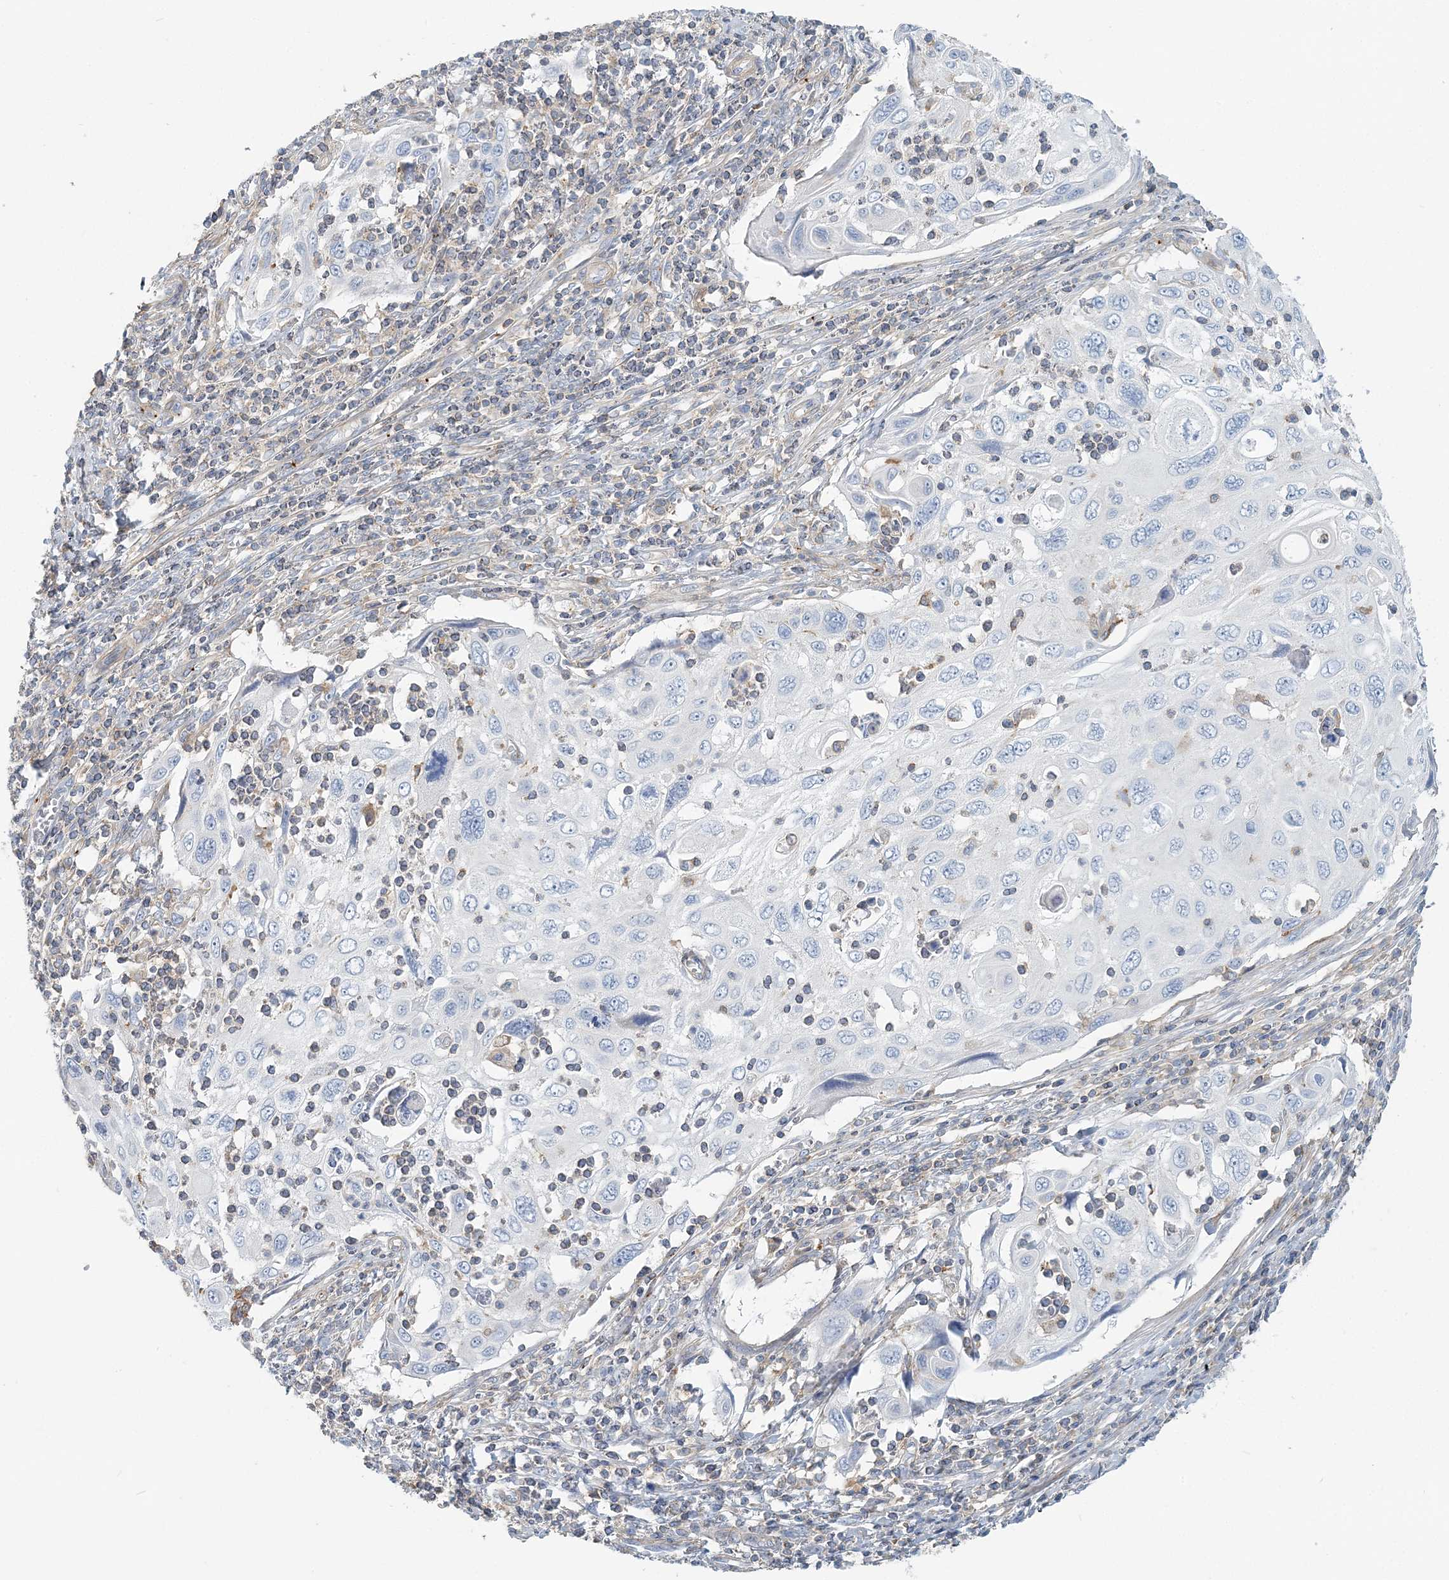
{"staining": {"intensity": "negative", "quantity": "none", "location": "none"}, "tissue": "cervical cancer", "cell_type": "Tumor cells", "image_type": "cancer", "snomed": [{"axis": "morphology", "description": "Squamous cell carcinoma, NOS"}, {"axis": "topography", "description": "Cervix"}], "caption": "Cervical squamous cell carcinoma was stained to show a protein in brown. There is no significant positivity in tumor cells.", "gene": "CUEDC2", "patient": {"sex": "female", "age": 70}}